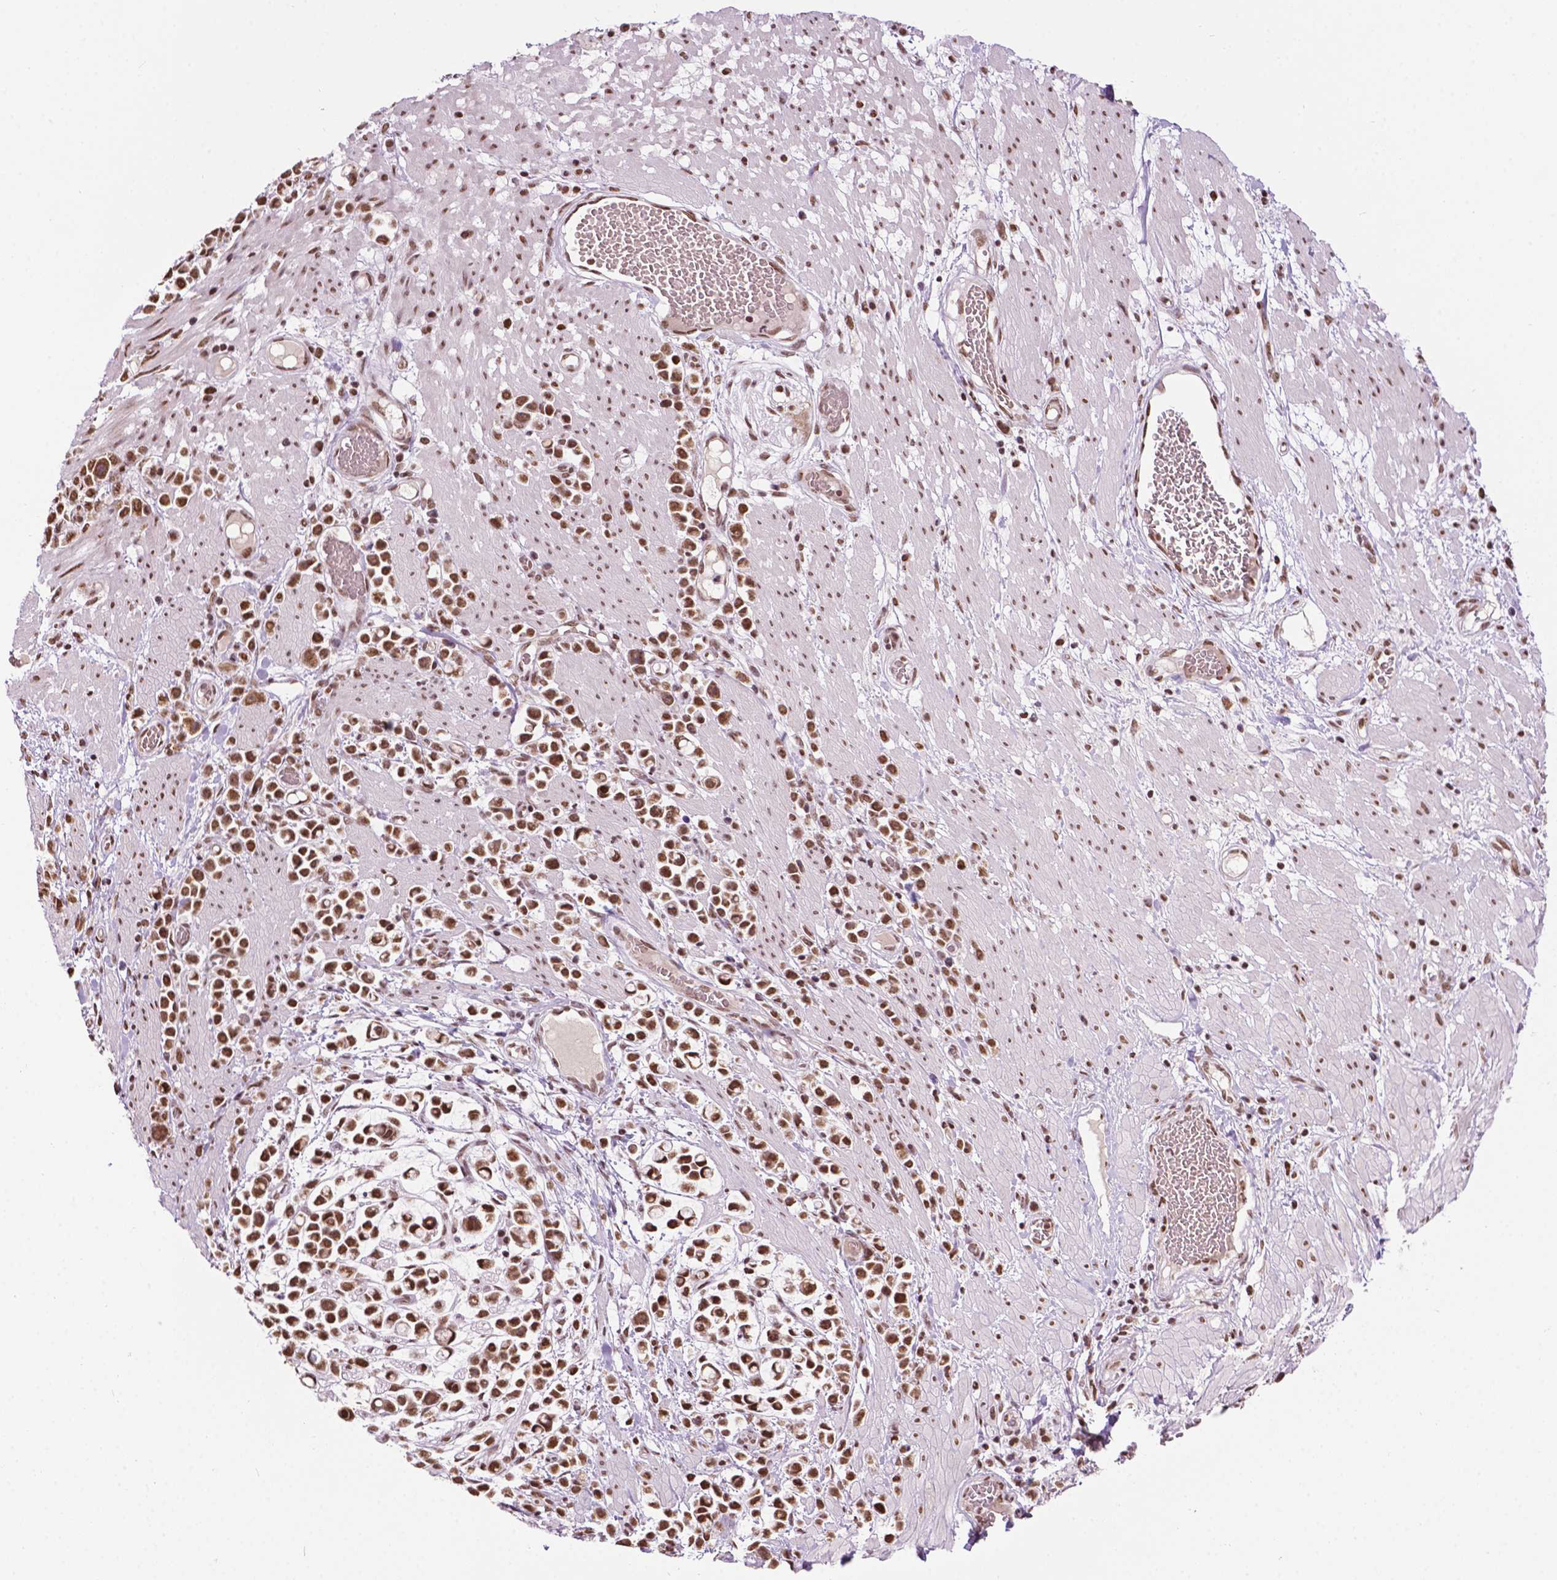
{"staining": {"intensity": "strong", "quantity": ">75%", "location": "nuclear"}, "tissue": "stomach cancer", "cell_type": "Tumor cells", "image_type": "cancer", "snomed": [{"axis": "morphology", "description": "Adenocarcinoma, NOS"}, {"axis": "topography", "description": "Stomach"}], "caption": "A micrograph showing strong nuclear staining in about >75% of tumor cells in stomach adenocarcinoma, as visualized by brown immunohistochemical staining.", "gene": "COL23A1", "patient": {"sex": "male", "age": 82}}